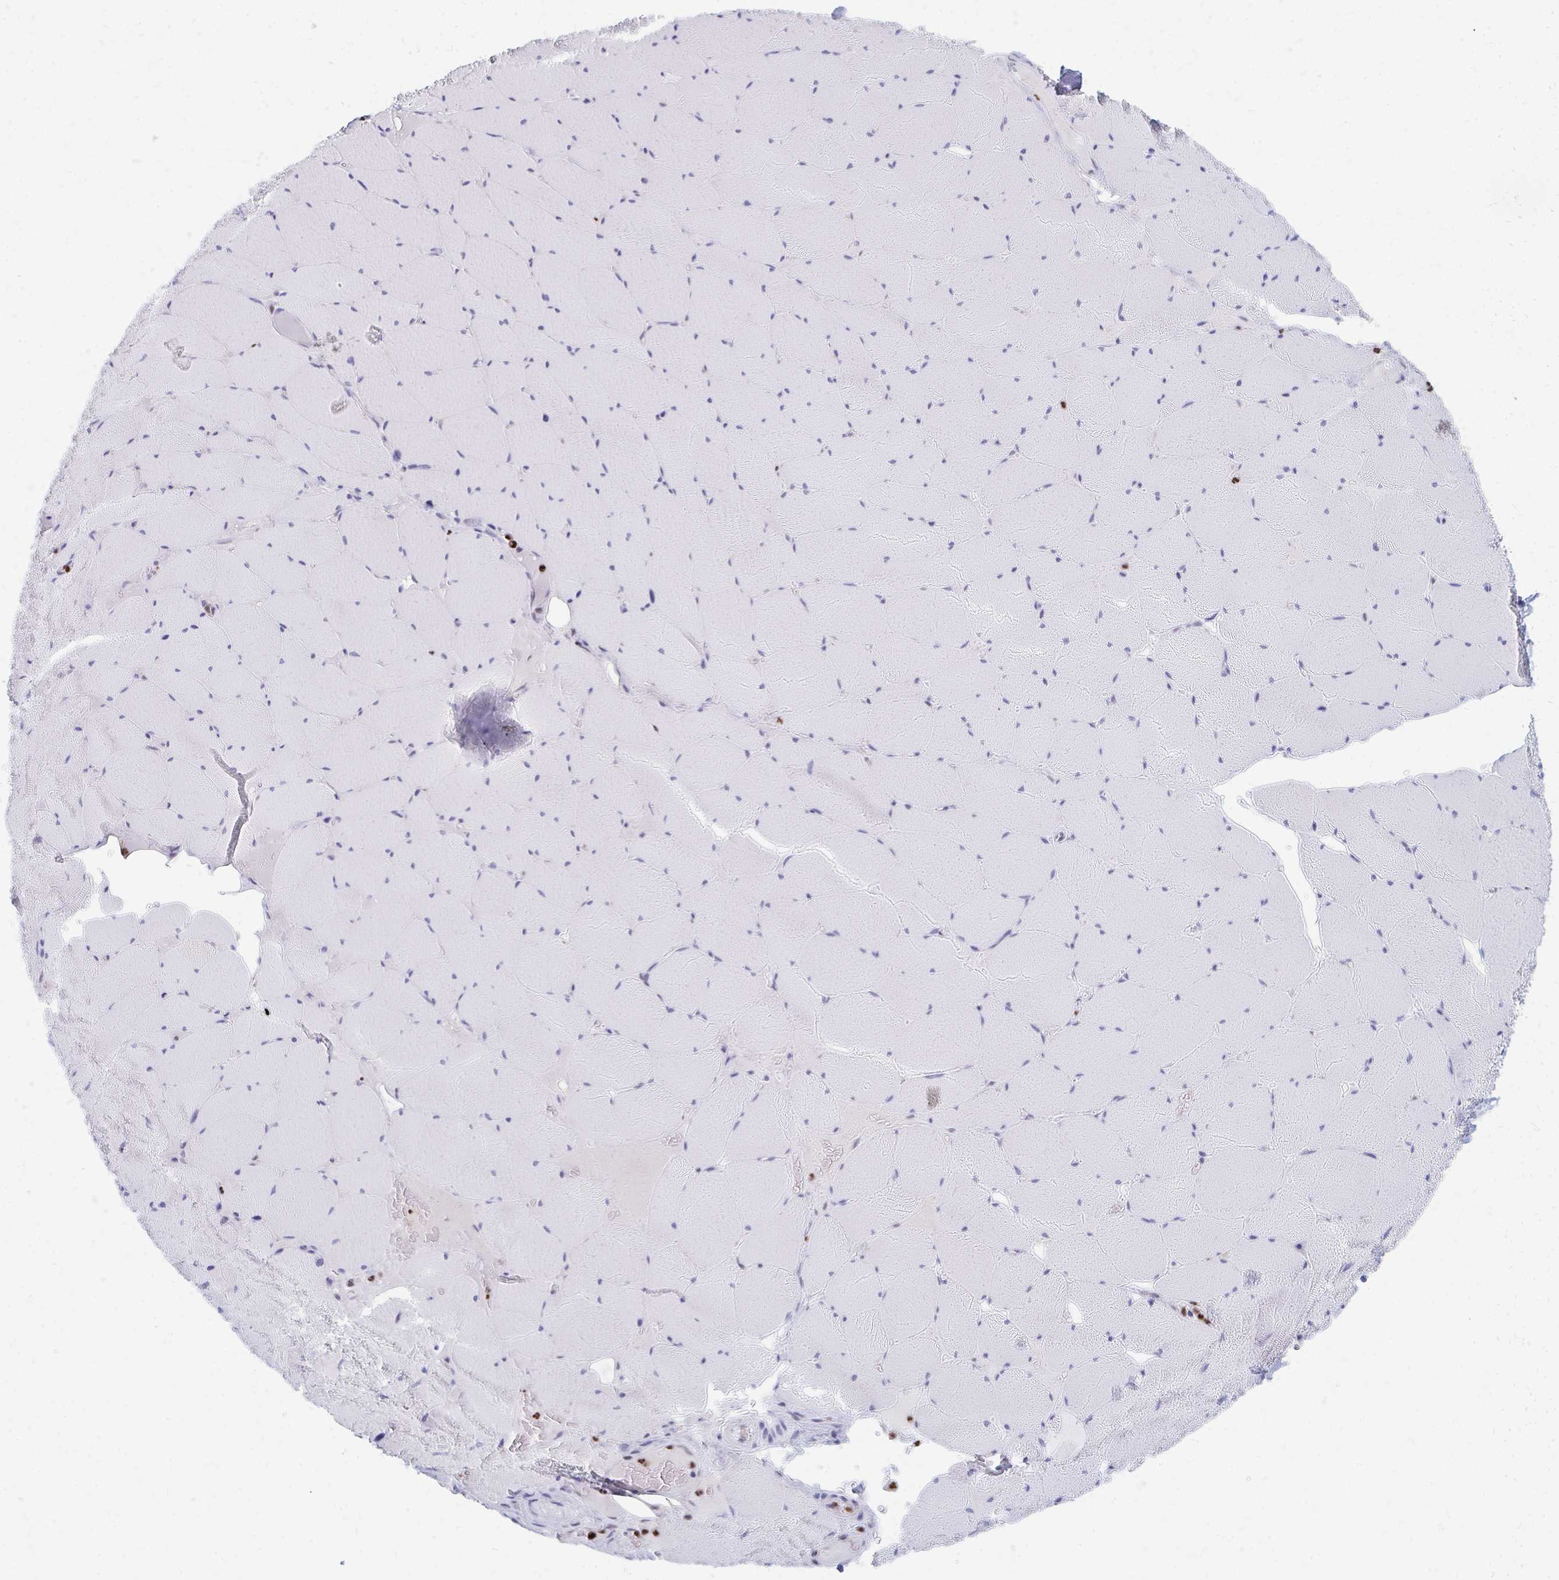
{"staining": {"intensity": "negative", "quantity": "none", "location": "none"}, "tissue": "skeletal muscle", "cell_type": "Myocytes", "image_type": "normal", "snomed": [{"axis": "morphology", "description": "Normal tissue, NOS"}, {"axis": "topography", "description": "Skeletal muscle"}, {"axis": "topography", "description": "Head-Neck"}], "caption": "IHC of normal human skeletal muscle reveals no expression in myocytes. The staining is performed using DAB brown chromogen with nuclei counter-stained in using hematoxylin.", "gene": "PLK3", "patient": {"sex": "male", "age": 66}}